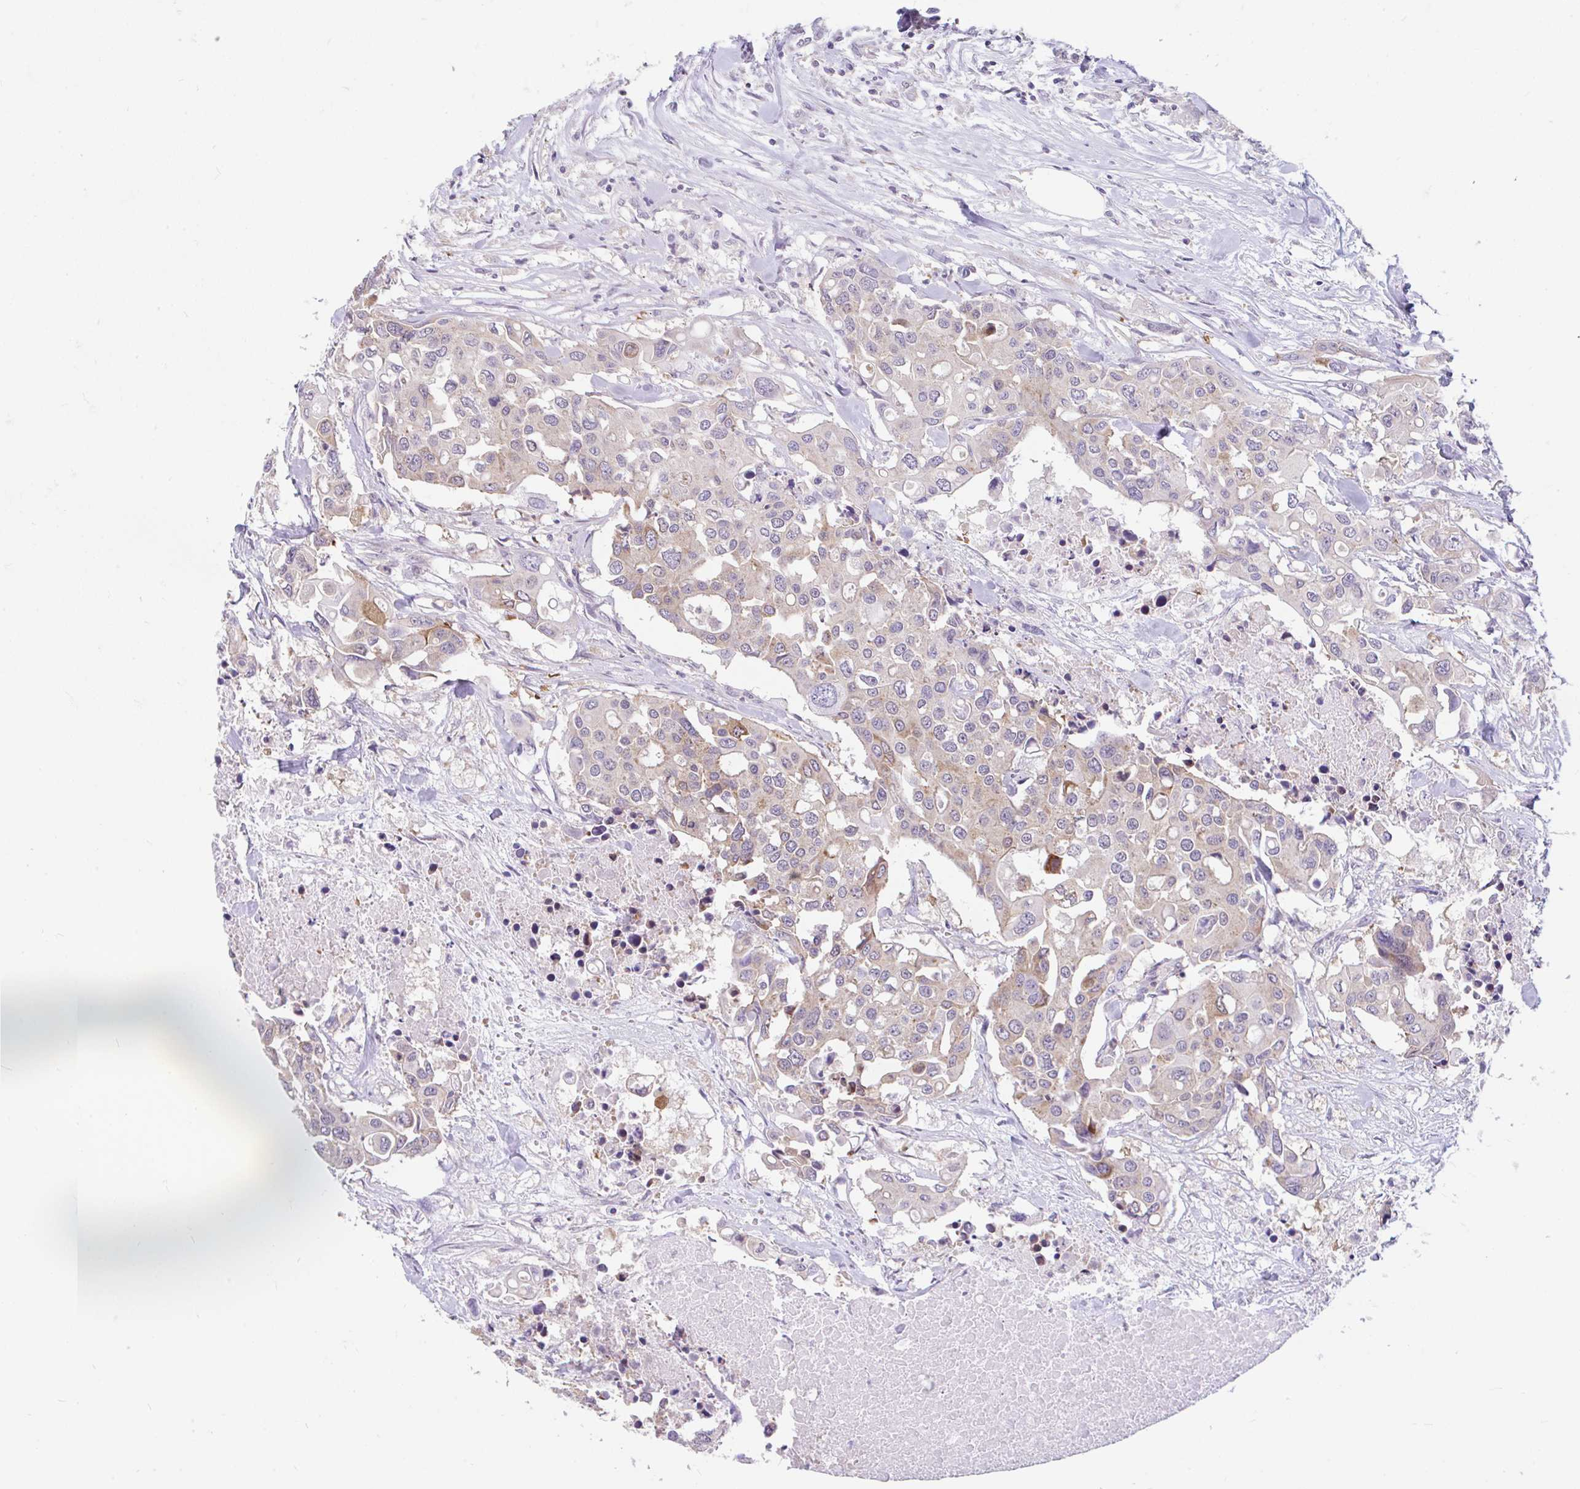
{"staining": {"intensity": "moderate", "quantity": "<25%", "location": "cytoplasmic/membranous"}, "tissue": "colorectal cancer", "cell_type": "Tumor cells", "image_type": "cancer", "snomed": [{"axis": "morphology", "description": "Adenocarcinoma, NOS"}, {"axis": "topography", "description": "Colon"}], "caption": "Colorectal adenocarcinoma was stained to show a protein in brown. There is low levels of moderate cytoplasmic/membranous positivity in about <25% of tumor cells.", "gene": "RALBP1", "patient": {"sex": "male", "age": 77}}